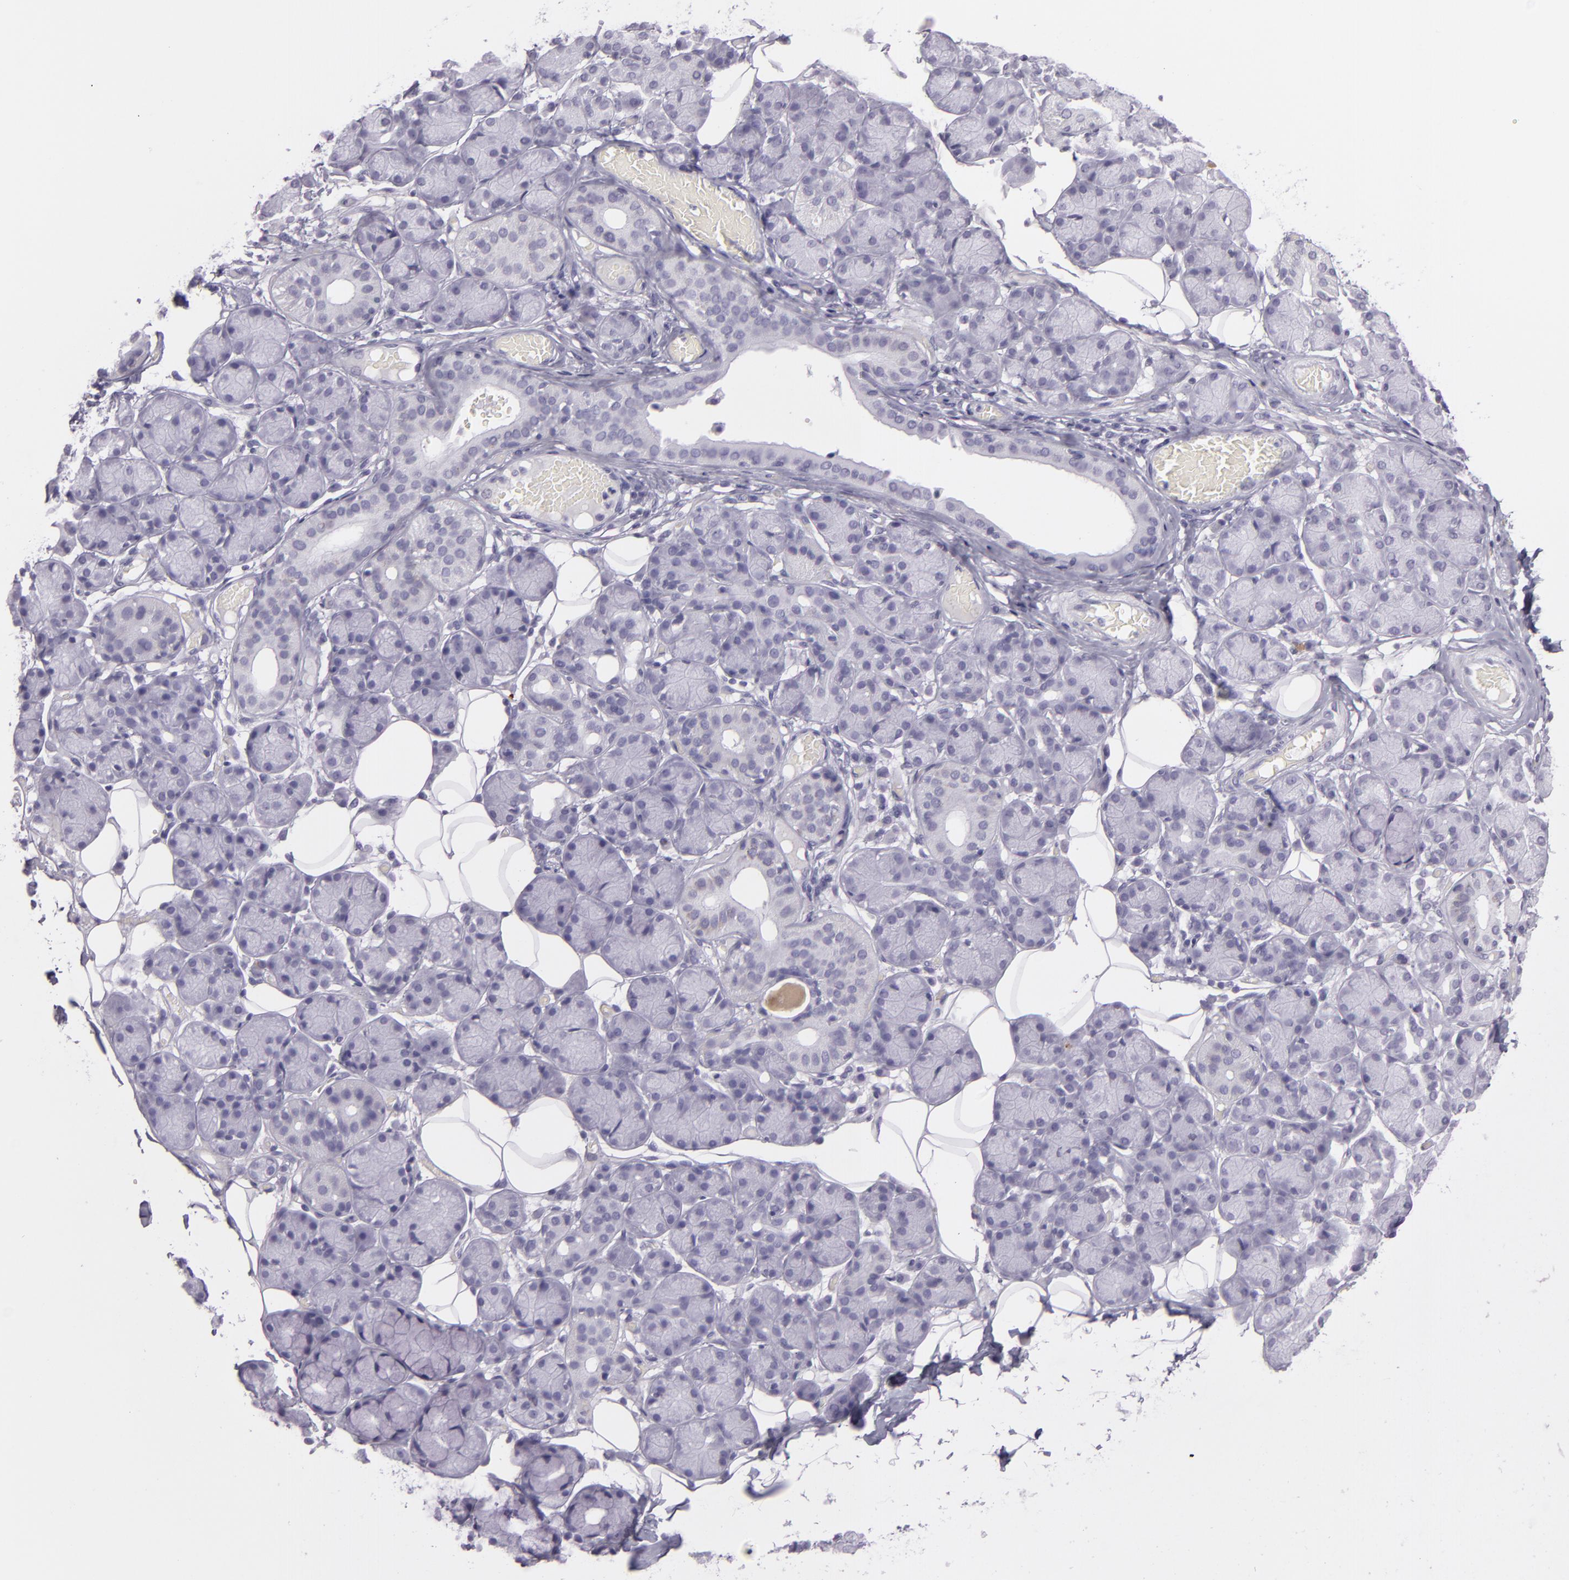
{"staining": {"intensity": "negative", "quantity": "none", "location": "none"}, "tissue": "salivary gland", "cell_type": "Glandular cells", "image_type": "normal", "snomed": [{"axis": "morphology", "description": "Normal tissue, NOS"}, {"axis": "topography", "description": "Salivary gland"}], "caption": "DAB (3,3'-diaminobenzidine) immunohistochemical staining of benign salivary gland displays no significant positivity in glandular cells.", "gene": "MUC6", "patient": {"sex": "male", "age": 54}}